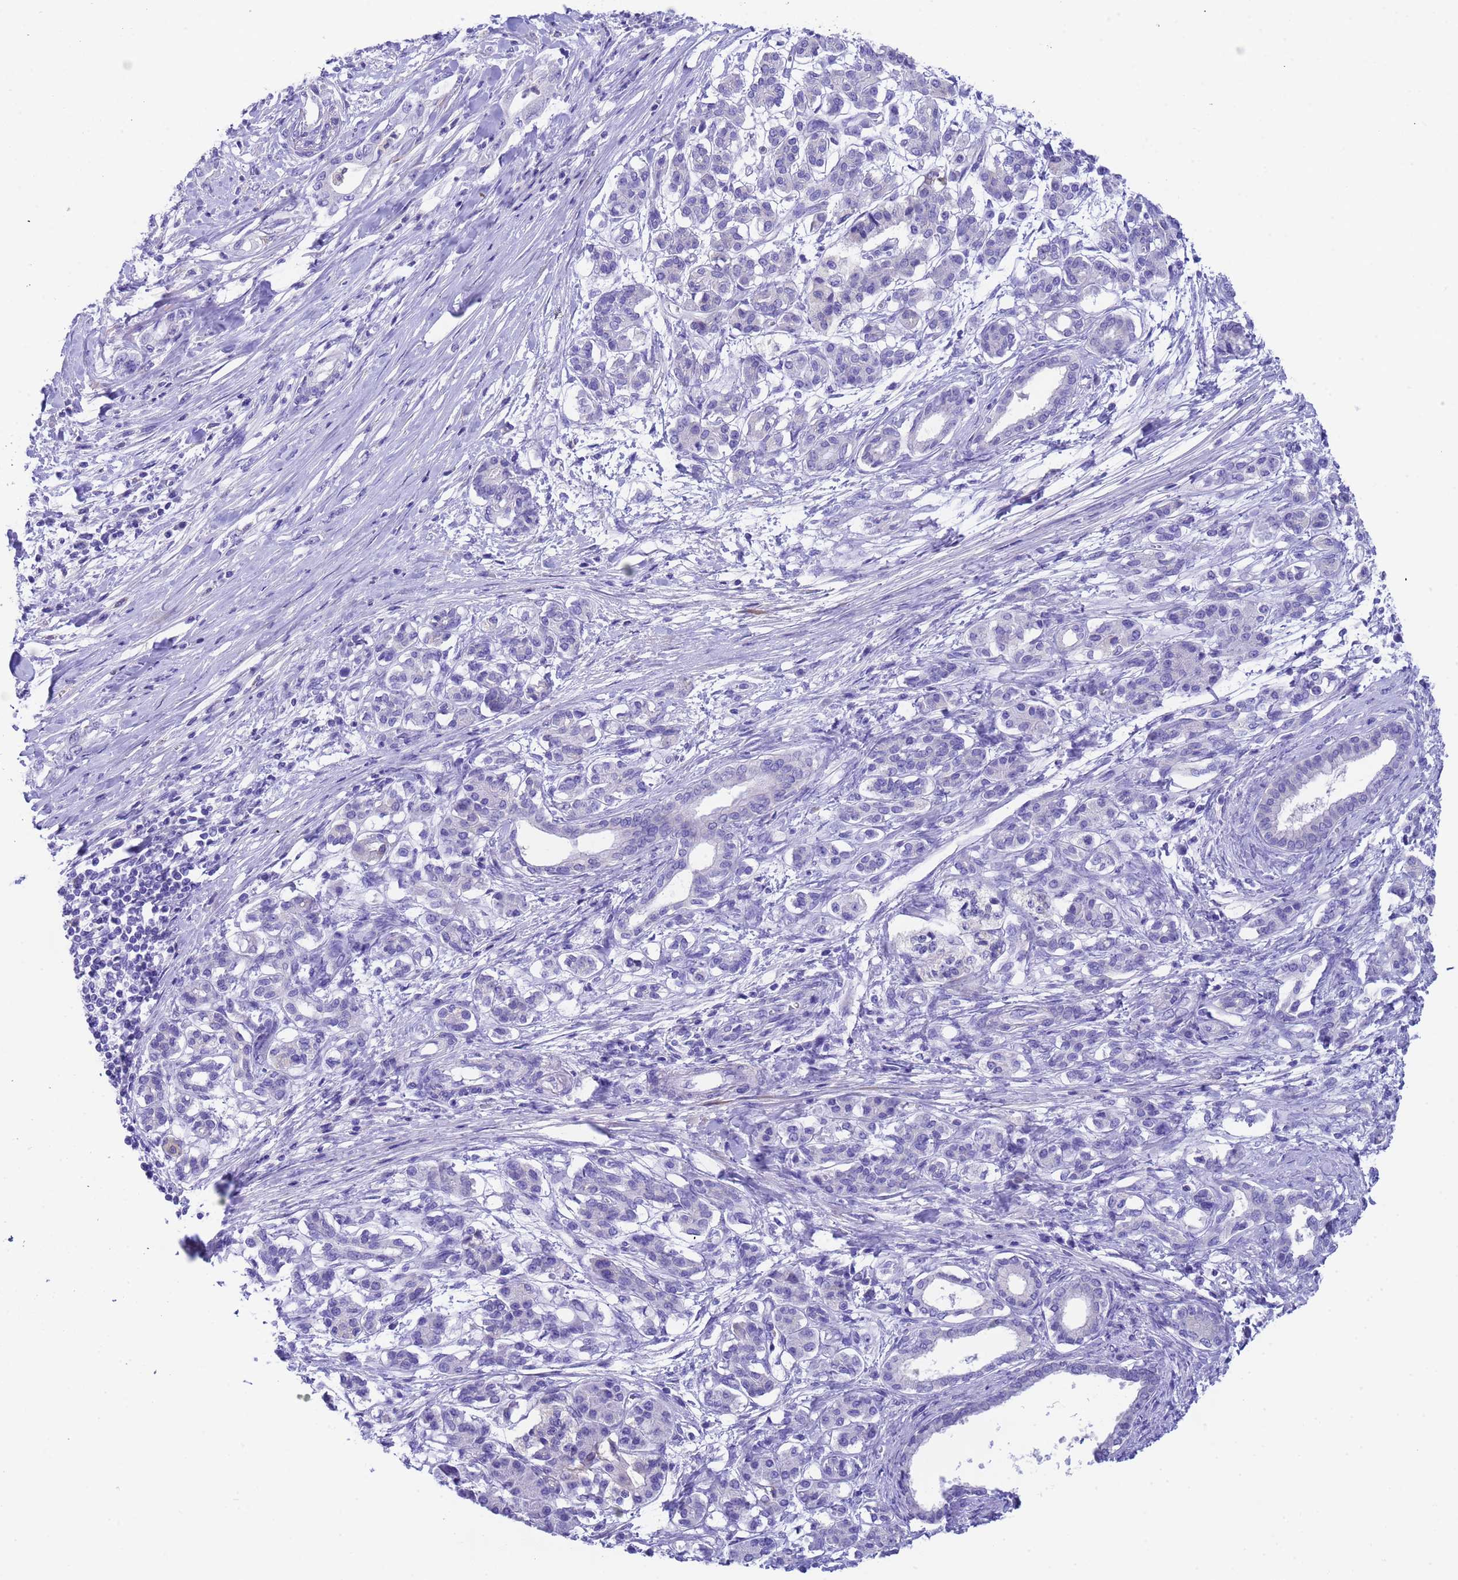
{"staining": {"intensity": "negative", "quantity": "none", "location": "none"}, "tissue": "pancreatic cancer", "cell_type": "Tumor cells", "image_type": "cancer", "snomed": [{"axis": "morphology", "description": "Adenocarcinoma, NOS"}, {"axis": "topography", "description": "Pancreas"}], "caption": "This is a micrograph of immunohistochemistry staining of pancreatic adenocarcinoma, which shows no expression in tumor cells. (IHC, brightfield microscopy, high magnification).", "gene": "USP38", "patient": {"sex": "female", "age": 55}}